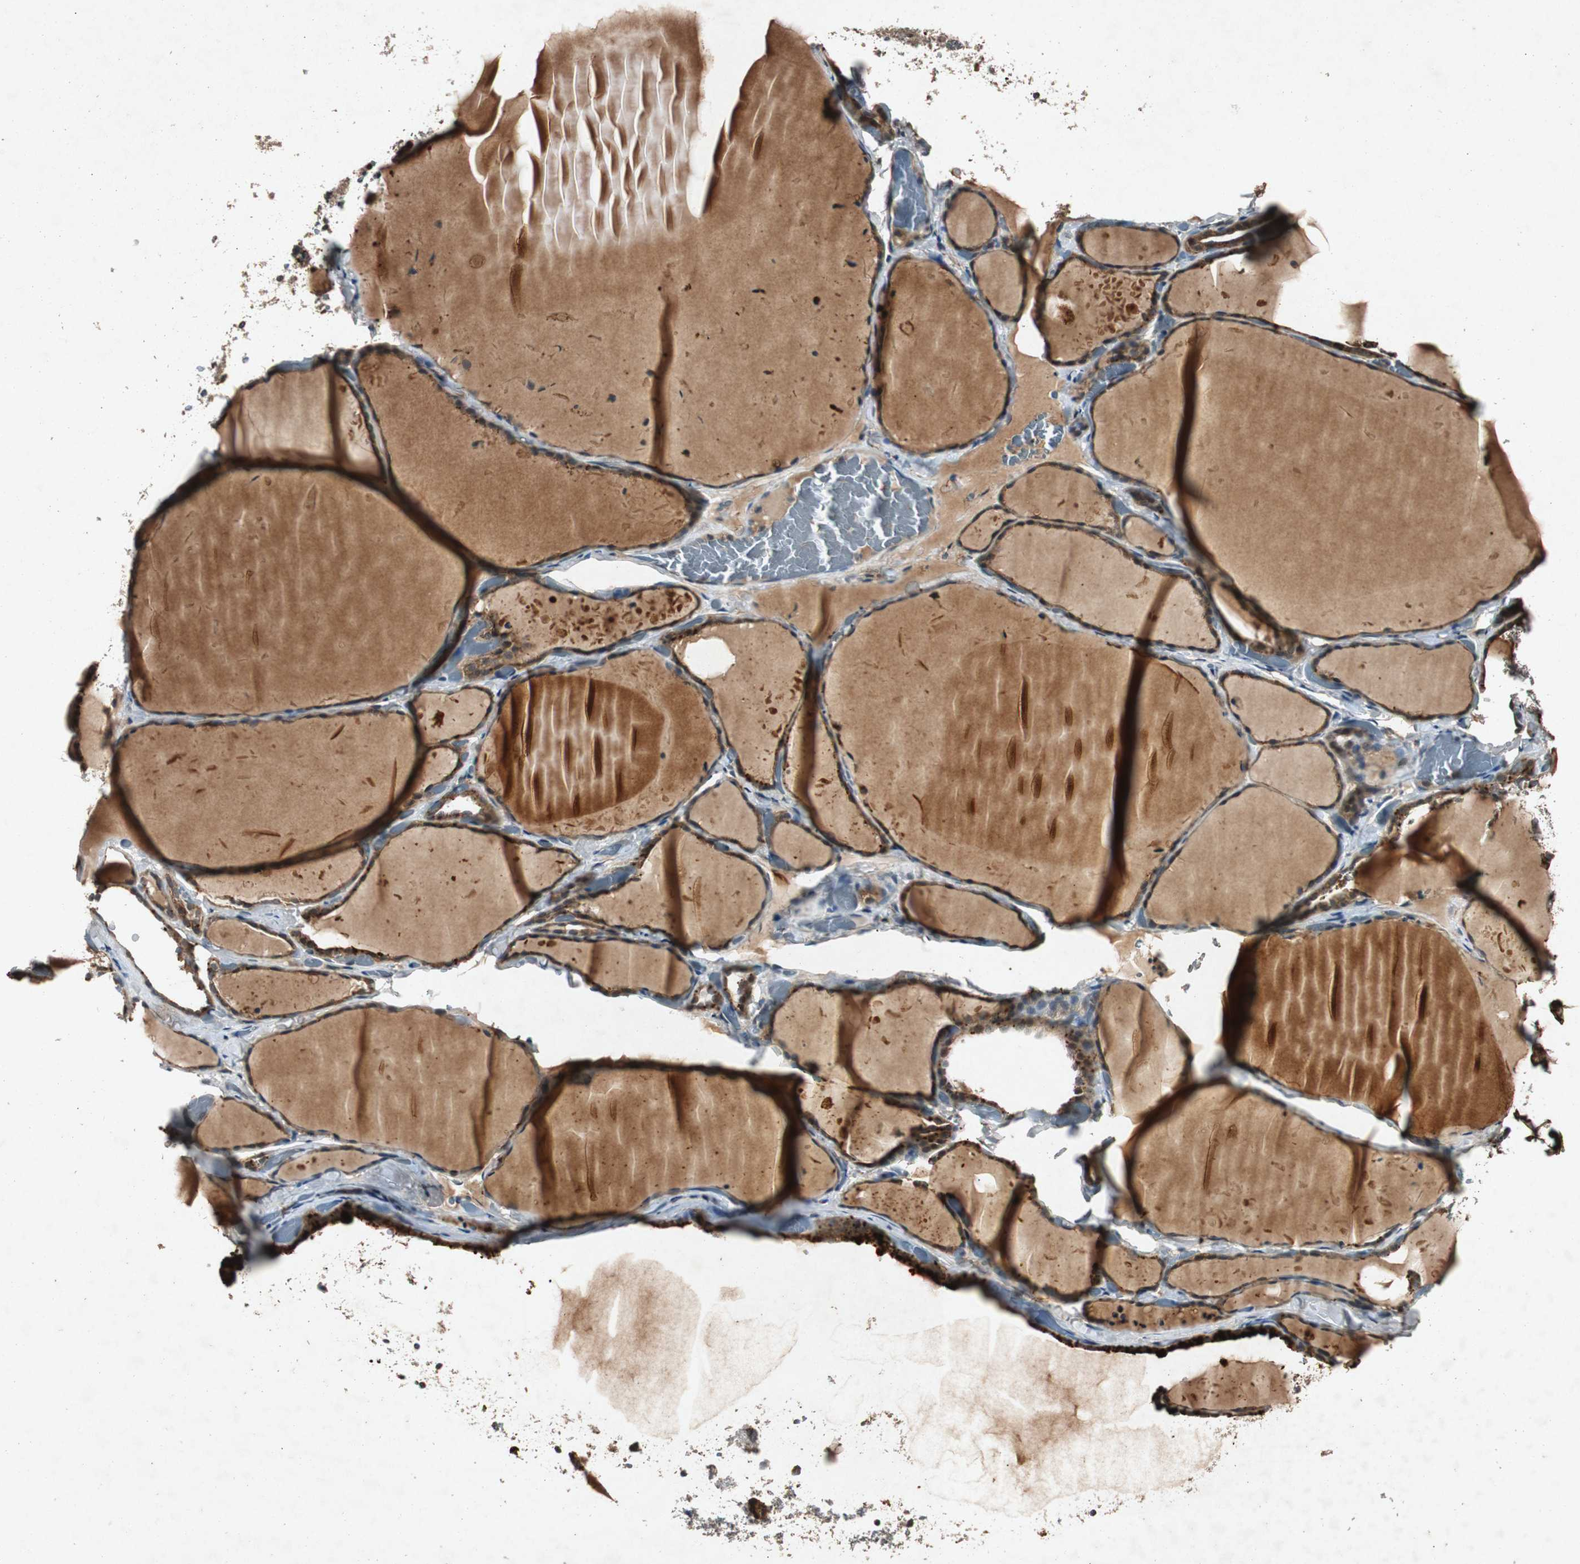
{"staining": {"intensity": "strong", "quantity": ">75%", "location": "cytoplasmic/membranous"}, "tissue": "thyroid gland", "cell_type": "Glandular cells", "image_type": "normal", "snomed": [{"axis": "morphology", "description": "Normal tissue, NOS"}, {"axis": "topography", "description": "Thyroid gland"}], "caption": "Glandular cells demonstrate high levels of strong cytoplasmic/membranous expression in about >75% of cells in unremarkable human thyroid gland. The staining was performed using DAB, with brown indicating positive protein expression. Nuclei are stained blue with hematoxylin.", "gene": "SLIT2", "patient": {"sex": "female", "age": 22}}